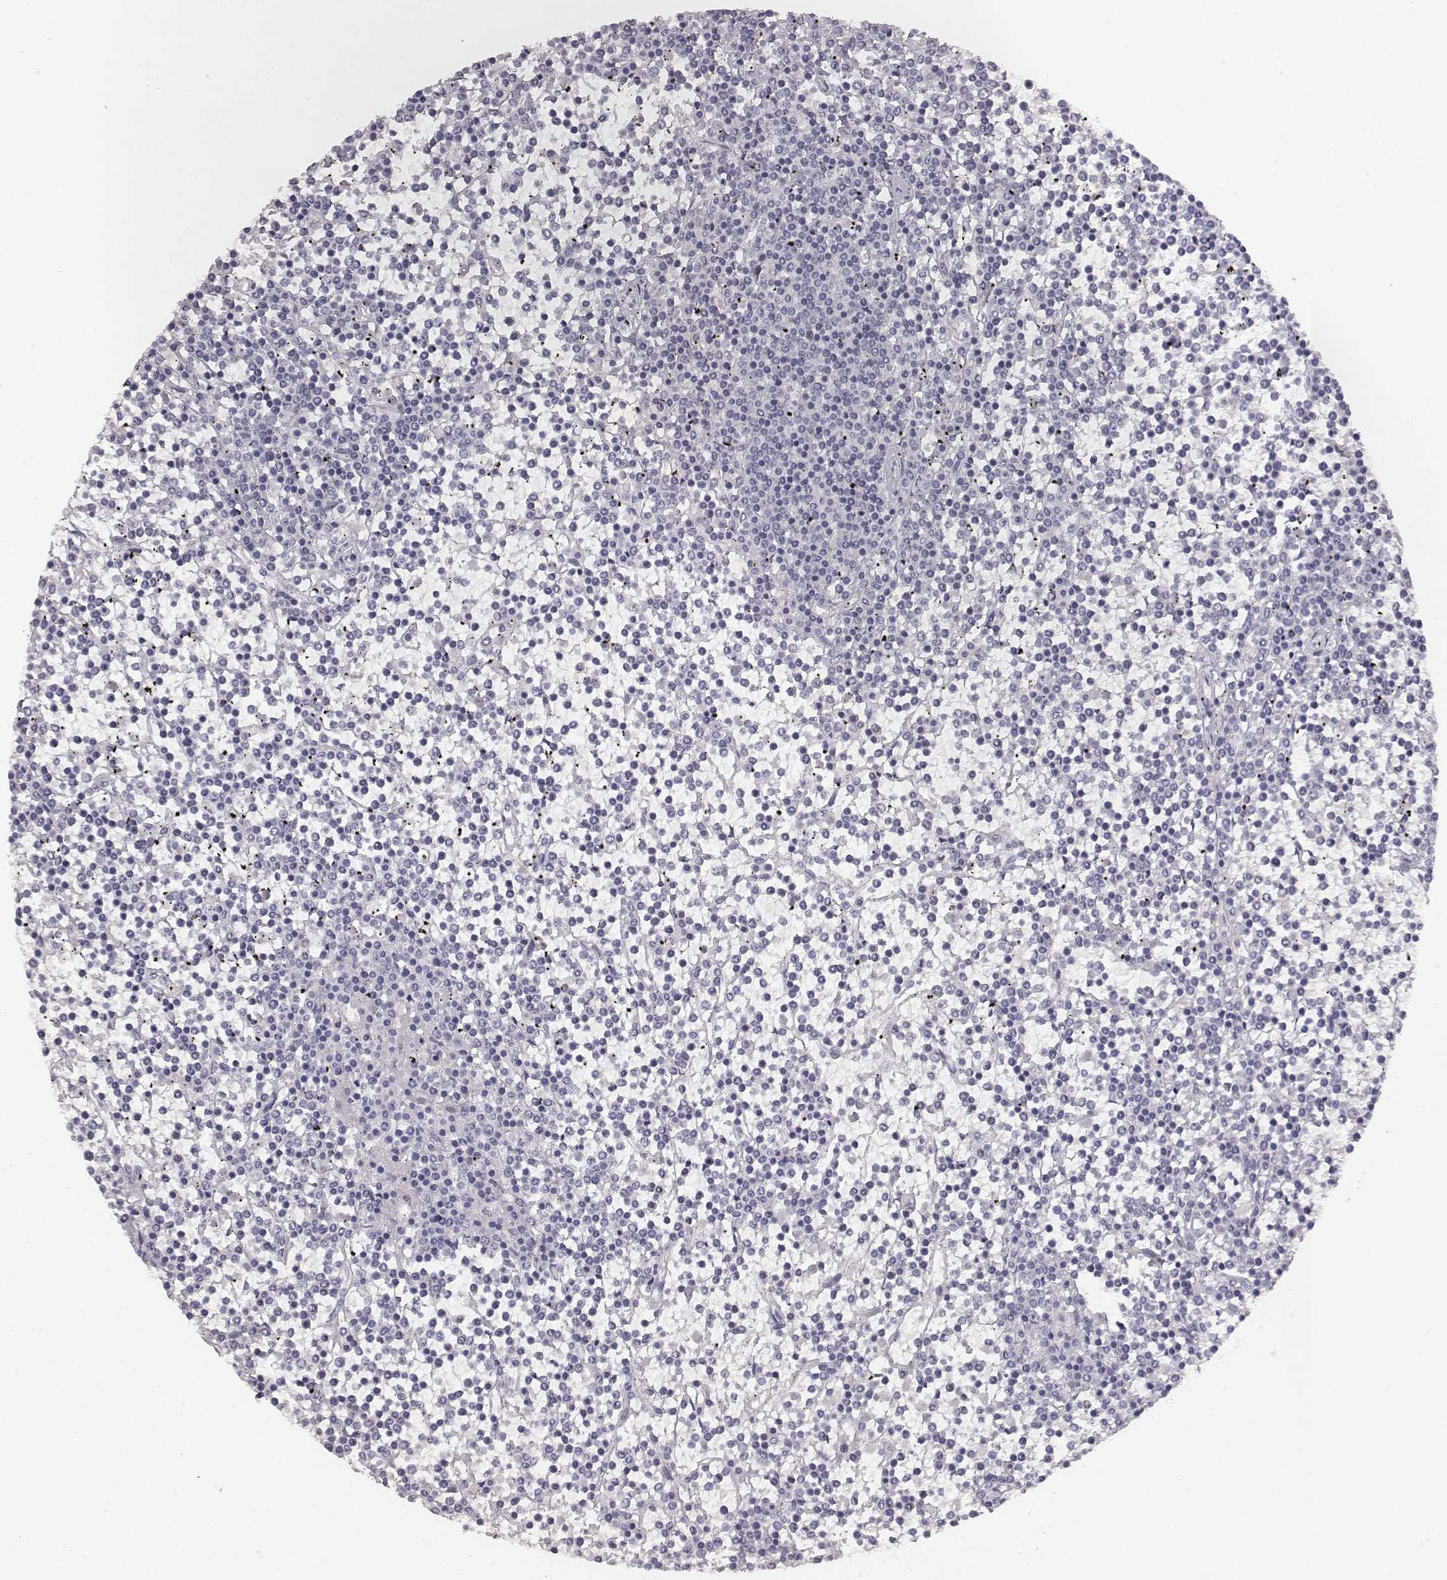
{"staining": {"intensity": "negative", "quantity": "none", "location": "none"}, "tissue": "lymphoma", "cell_type": "Tumor cells", "image_type": "cancer", "snomed": [{"axis": "morphology", "description": "Malignant lymphoma, non-Hodgkin's type, Low grade"}, {"axis": "topography", "description": "Spleen"}], "caption": "Tumor cells are negative for protein expression in human lymphoma.", "gene": "ABCD3", "patient": {"sex": "female", "age": 19}}